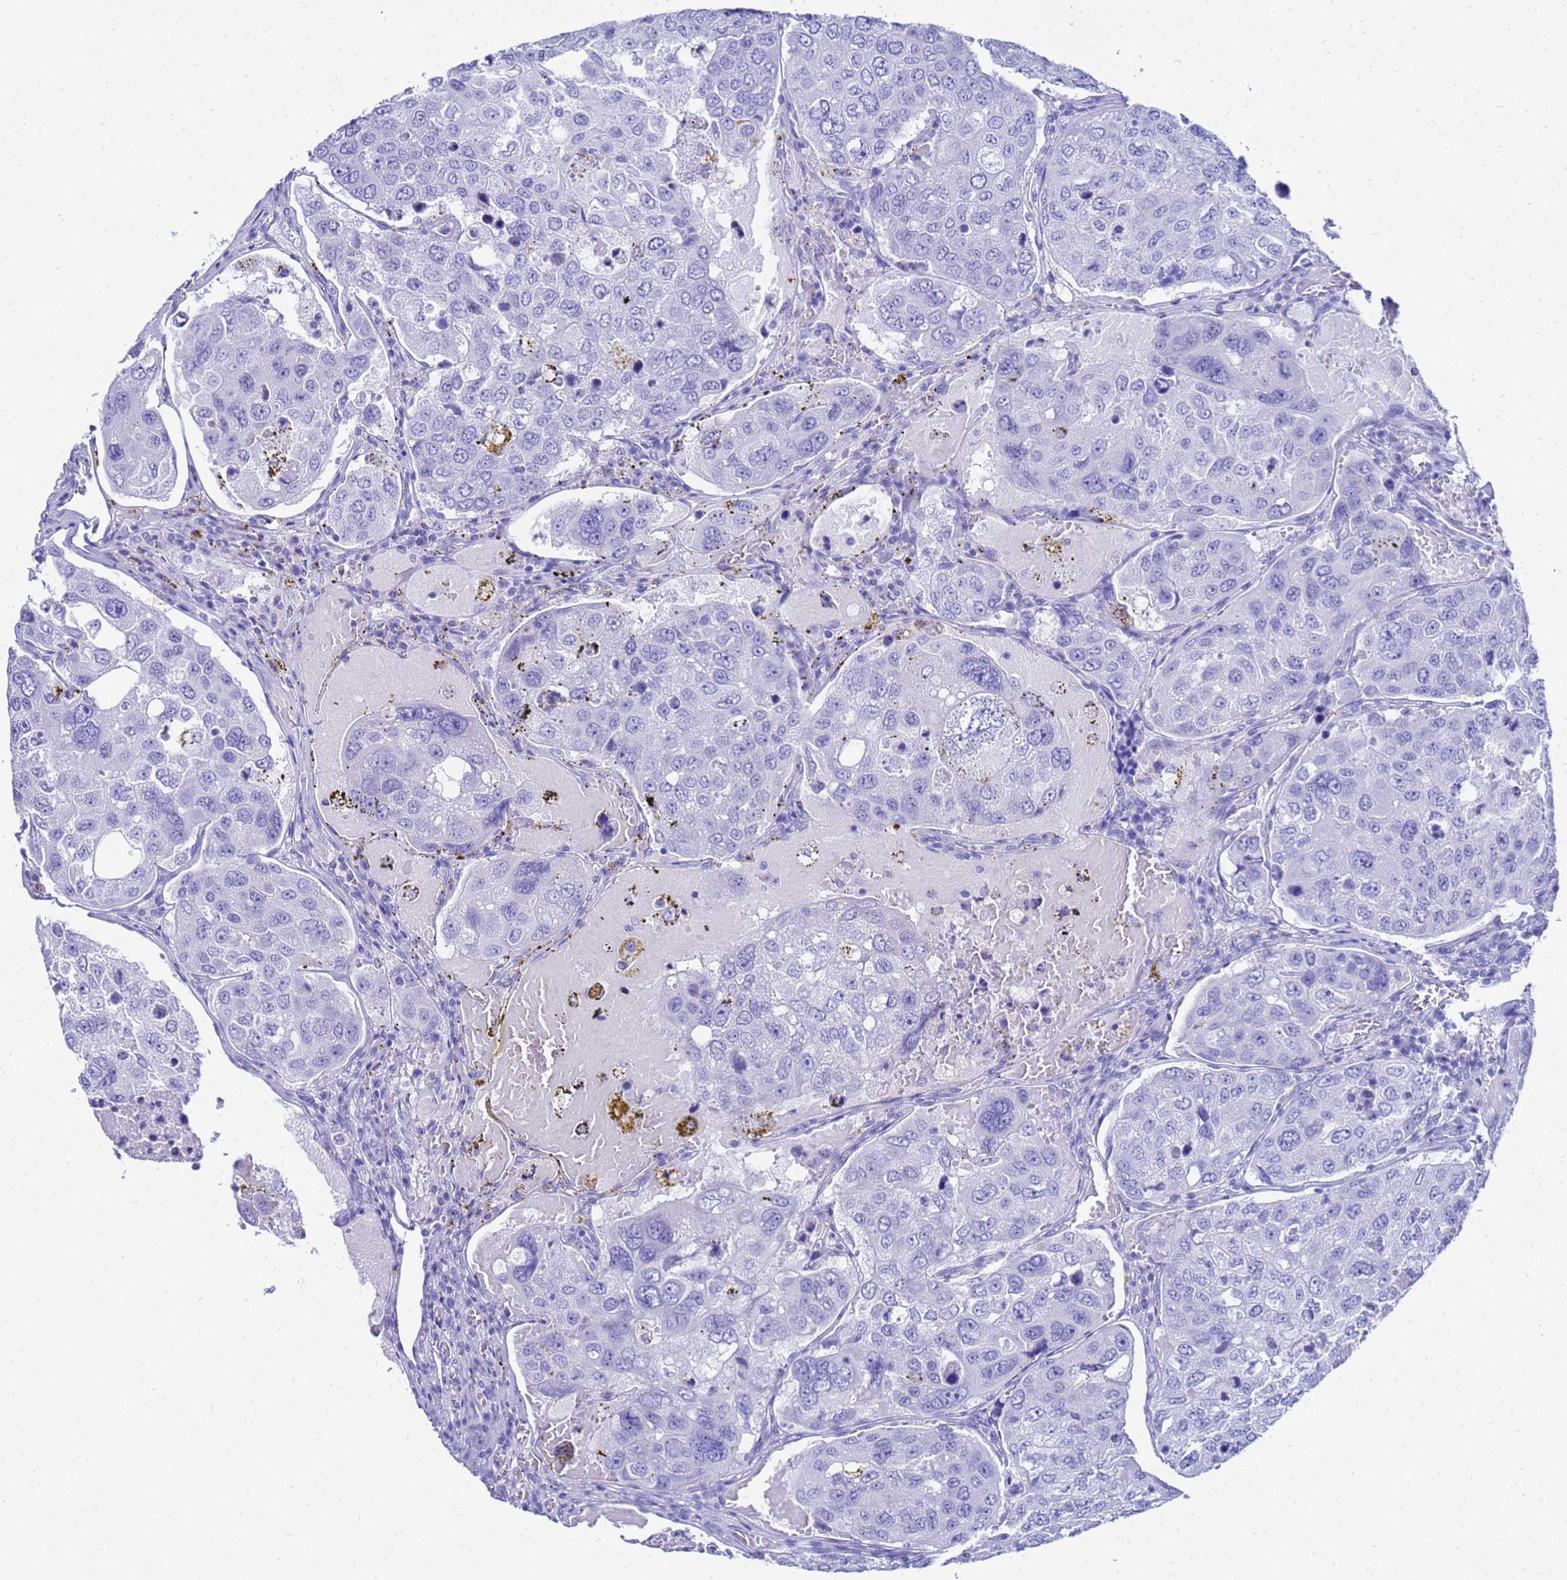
{"staining": {"intensity": "negative", "quantity": "none", "location": "none"}, "tissue": "urothelial cancer", "cell_type": "Tumor cells", "image_type": "cancer", "snomed": [{"axis": "morphology", "description": "Urothelial carcinoma, High grade"}, {"axis": "topography", "description": "Lymph node"}, {"axis": "topography", "description": "Urinary bladder"}], "caption": "Immunohistochemistry (IHC) of human urothelial carcinoma (high-grade) demonstrates no positivity in tumor cells.", "gene": "CKB", "patient": {"sex": "male", "age": 51}}